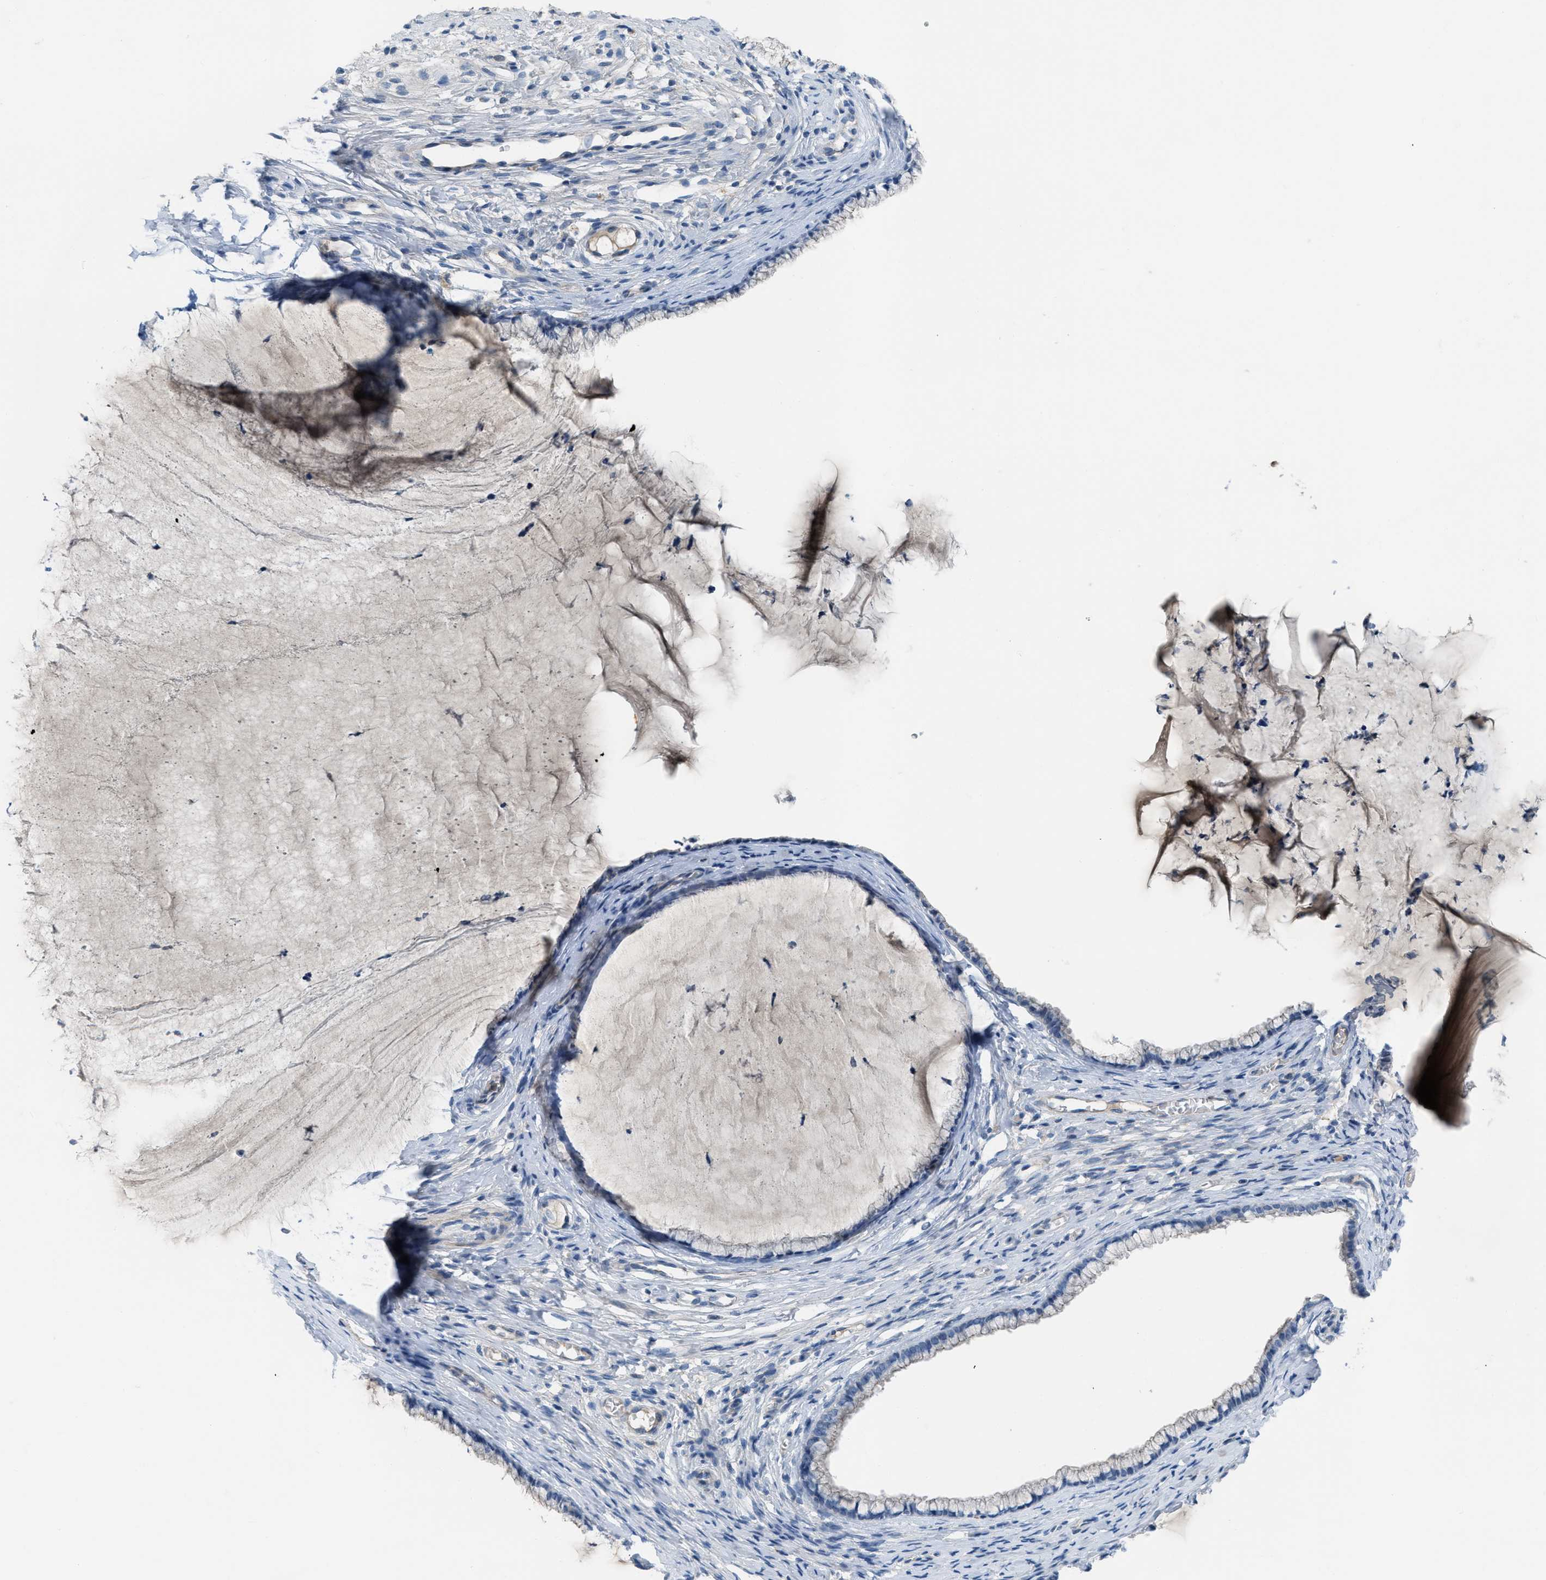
{"staining": {"intensity": "negative", "quantity": "none", "location": "none"}, "tissue": "cervix", "cell_type": "Glandular cells", "image_type": "normal", "snomed": [{"axis": "morphology", "description": "Normal tissue, NOS"}, {"axis": "topography", "description": "Cervix"}], "caption": "This is a micrograph of immunohistochemistry (IHC) staining of benign cervix, which shows no expression in glandular cells.", "gene": "CRB3", "patient": {"sex": "female", "age": 77}}